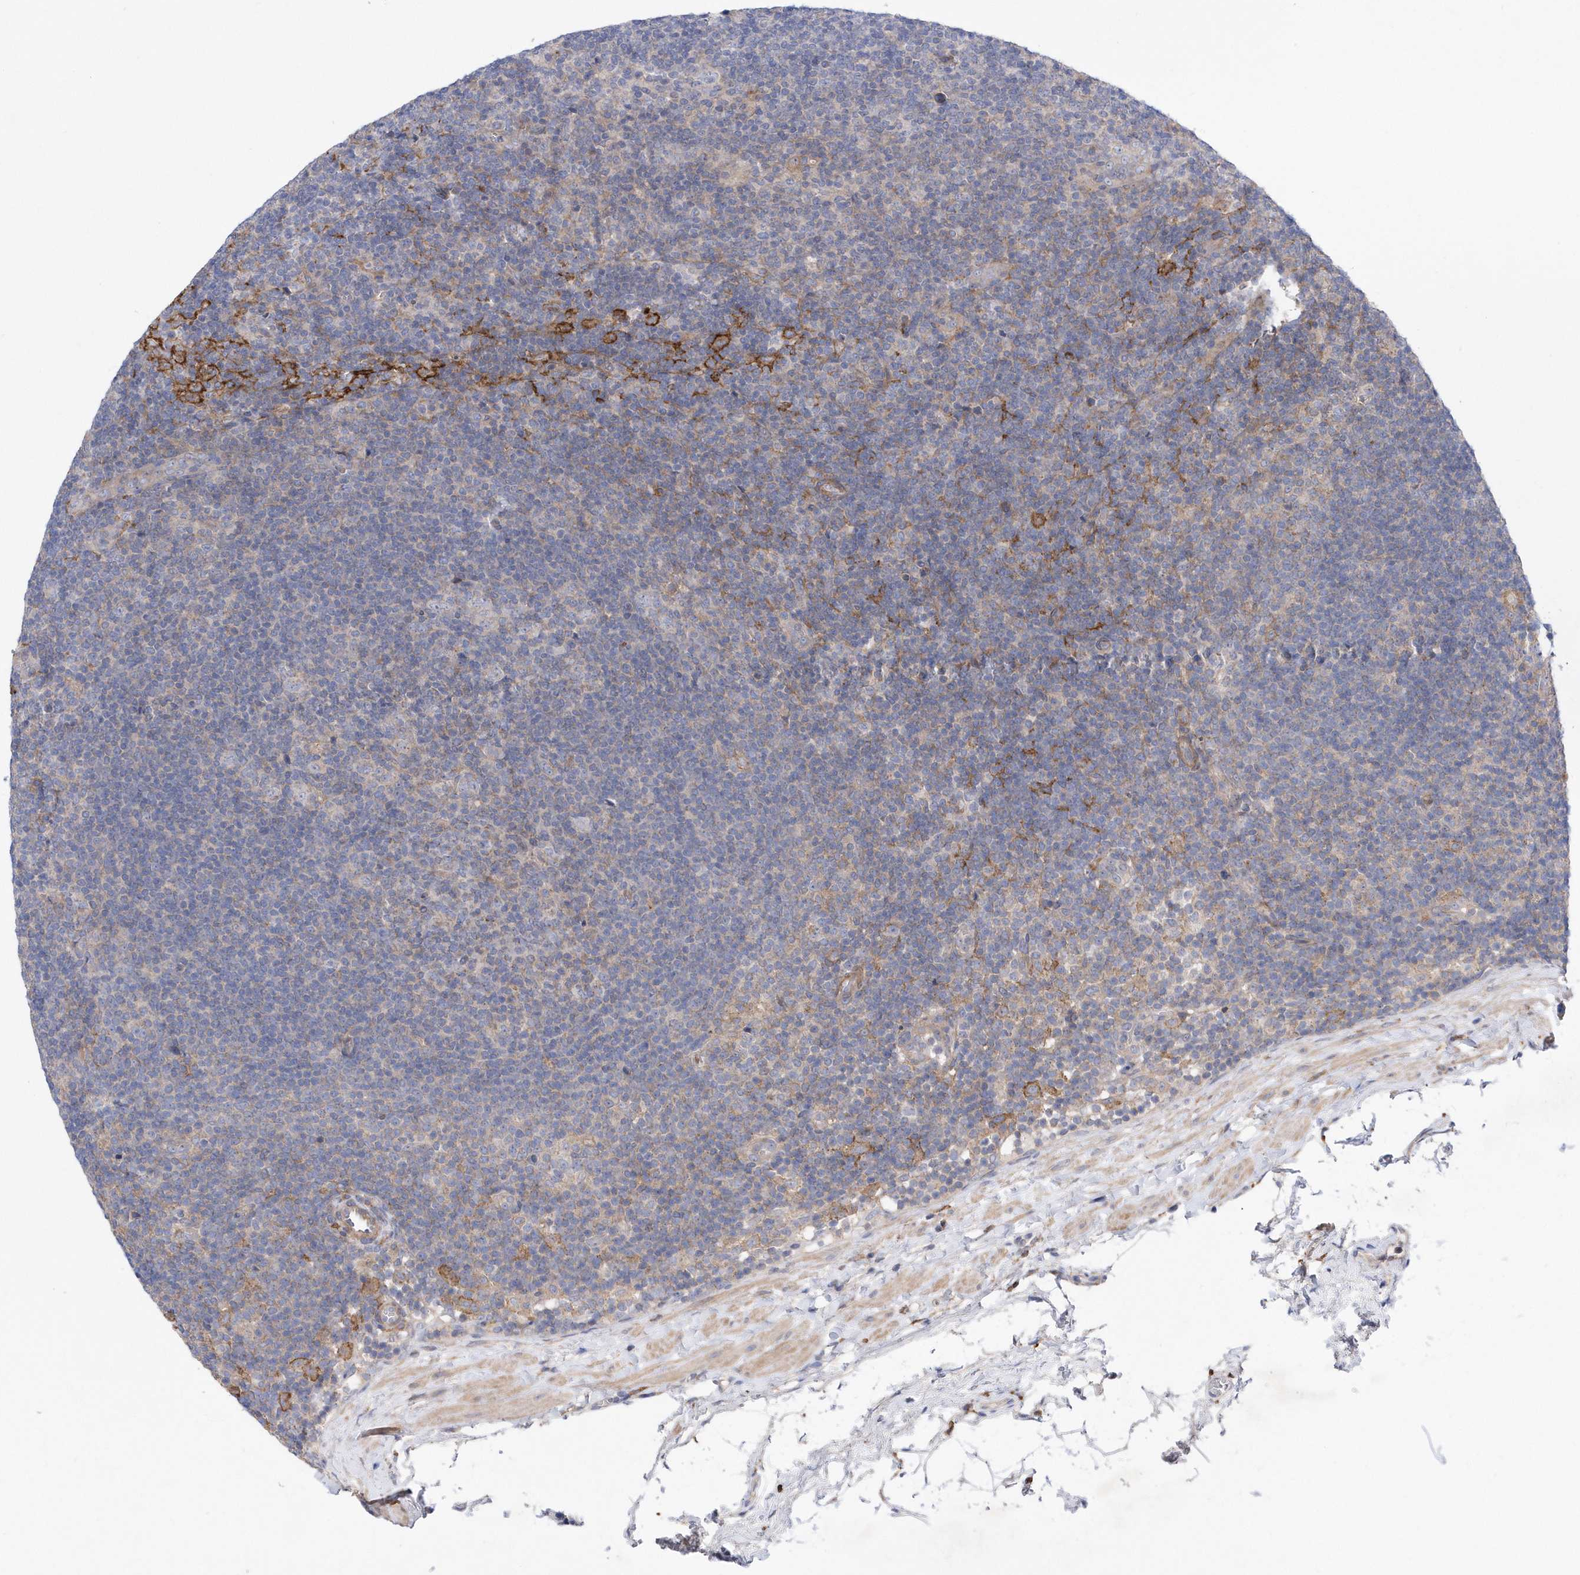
{"staining": {"intensity": "negative", "quantity": "none", "location": "none"}, "tissue": "lymphoma", "cell_type": "Tumor cells", "image_type": "cancer", "snomed": [{"axis": "morphology", "description": "Hodgkin's disease, NOS"}, {"axis": "topography", "description": "Lymph node"}], "caption": "This is an immunohistochemistry (IHC) histopathology image of lymphoma. There is no expression in tumor cells.", "gene": "LONRF2", "patient": {"sex": "female", "age": 57}}